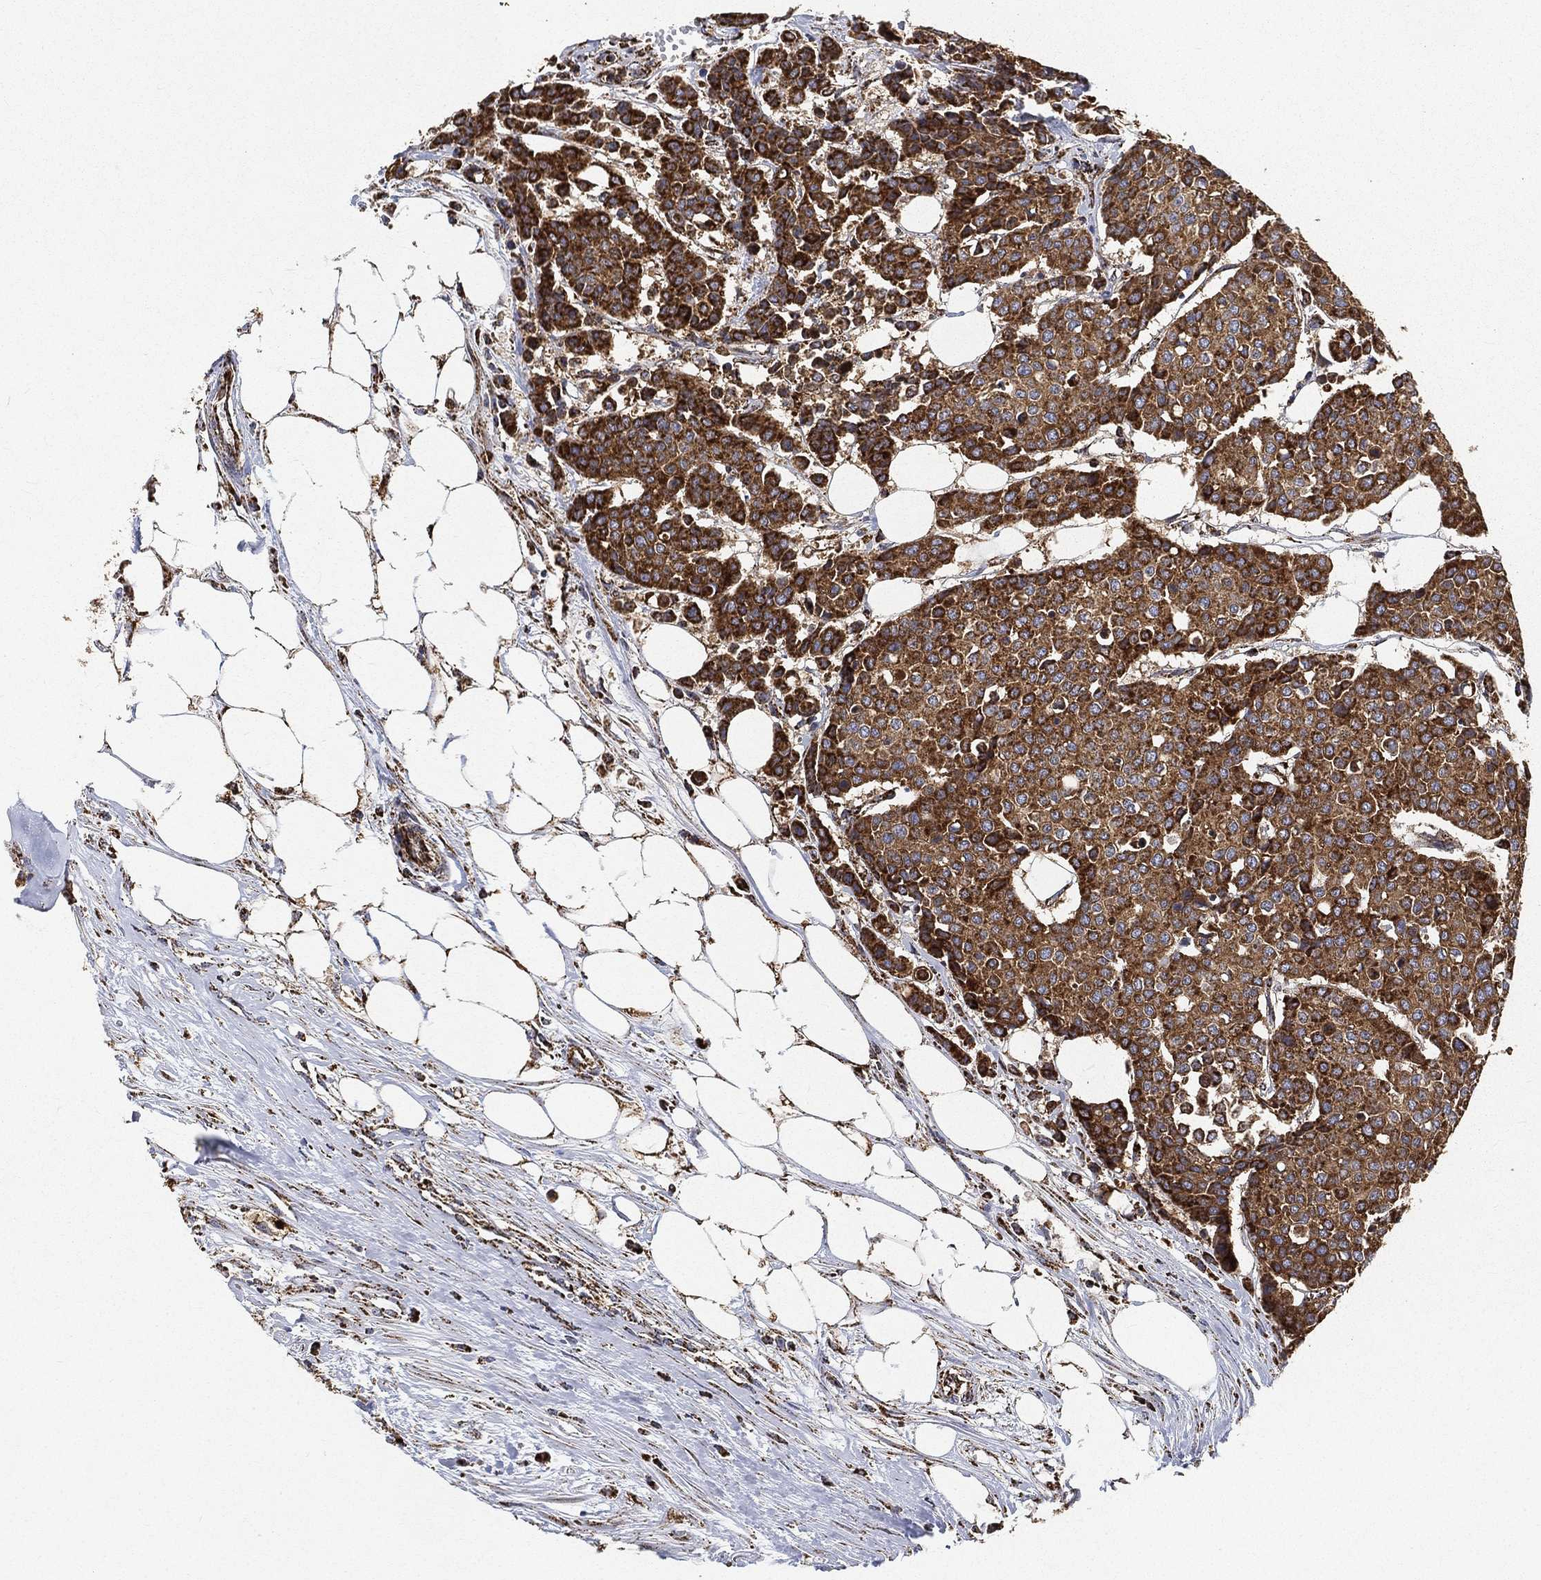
{"staining": {"intensity": "strong", "quantity": ">75%", "location": "cytoplasmic/membranous"}, "tissue": "carcinoid", "cell_type": "Tumor cells", "image_type": "cancer", "snomed": [{"axis": "morphology", "description": "Carcinoid, malignant, NOS"}, {"axis": "topography", "description": "Colon"}], "caption": "Human malignant carcinoid stained with a protein marker displays strong staining in tumor cells.", "gene": "SLC38A7", "patient": {"sex": "male", "age": 81}}